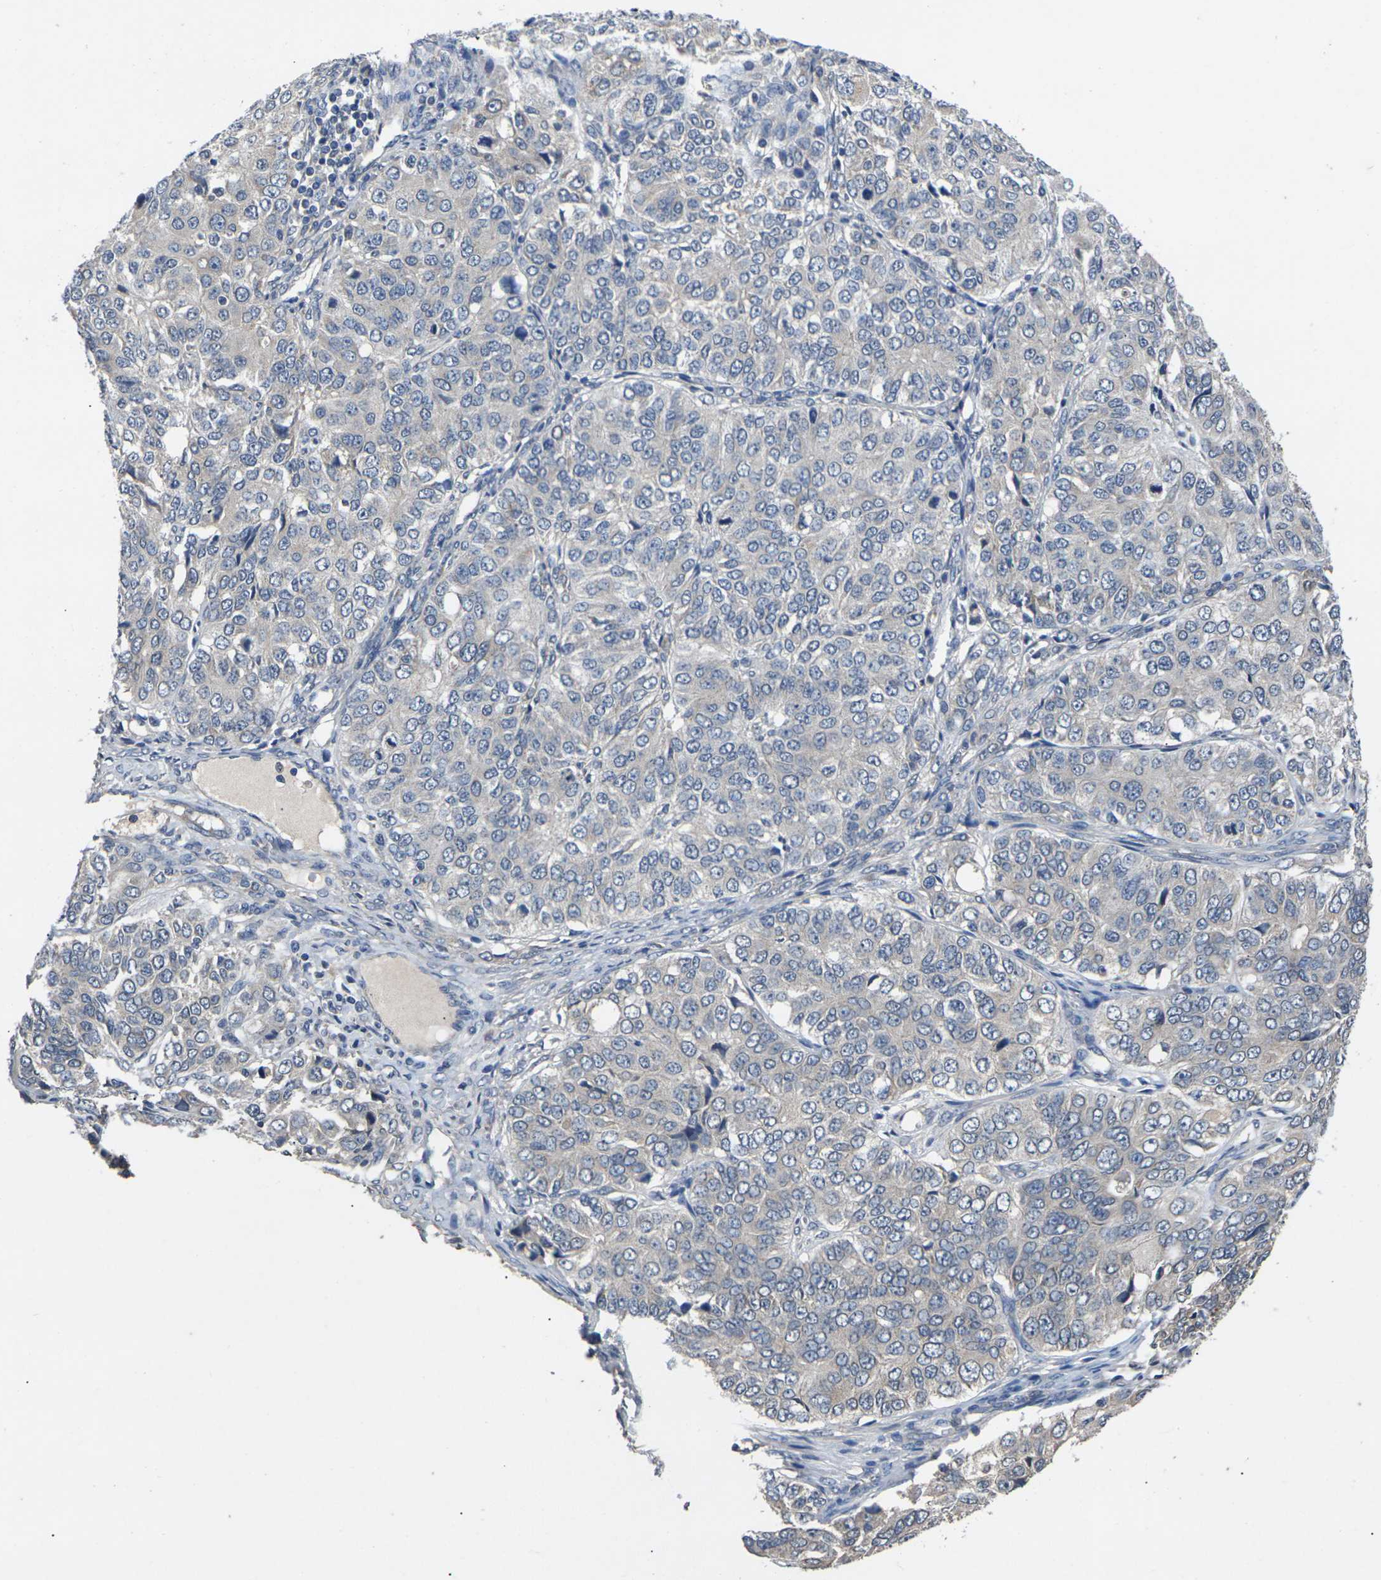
{"staining": {"intensity": "negative", "quantity": "none", "location": "none"}, "tissue": "ovarian cancer", "cell_type": "Tumor cells", "image_type": "cancer", "snomed": [{"axis": "morphology", "description": "Carcinoma, endometroid"}, {"axis": "topography", "description": "Ovary"}], "caption": "The micrograph shows no staining of tumor cells in endometroid carcinoma (ovarian). (Stains: DAB (3,3'-diaminobenzidine) IHC with hematoxylin counter stain, Microscopy: brightfield microscopy at high magnification).", "gene": "SLC2A2", "patient": {"sex": "female", "age": 51}}